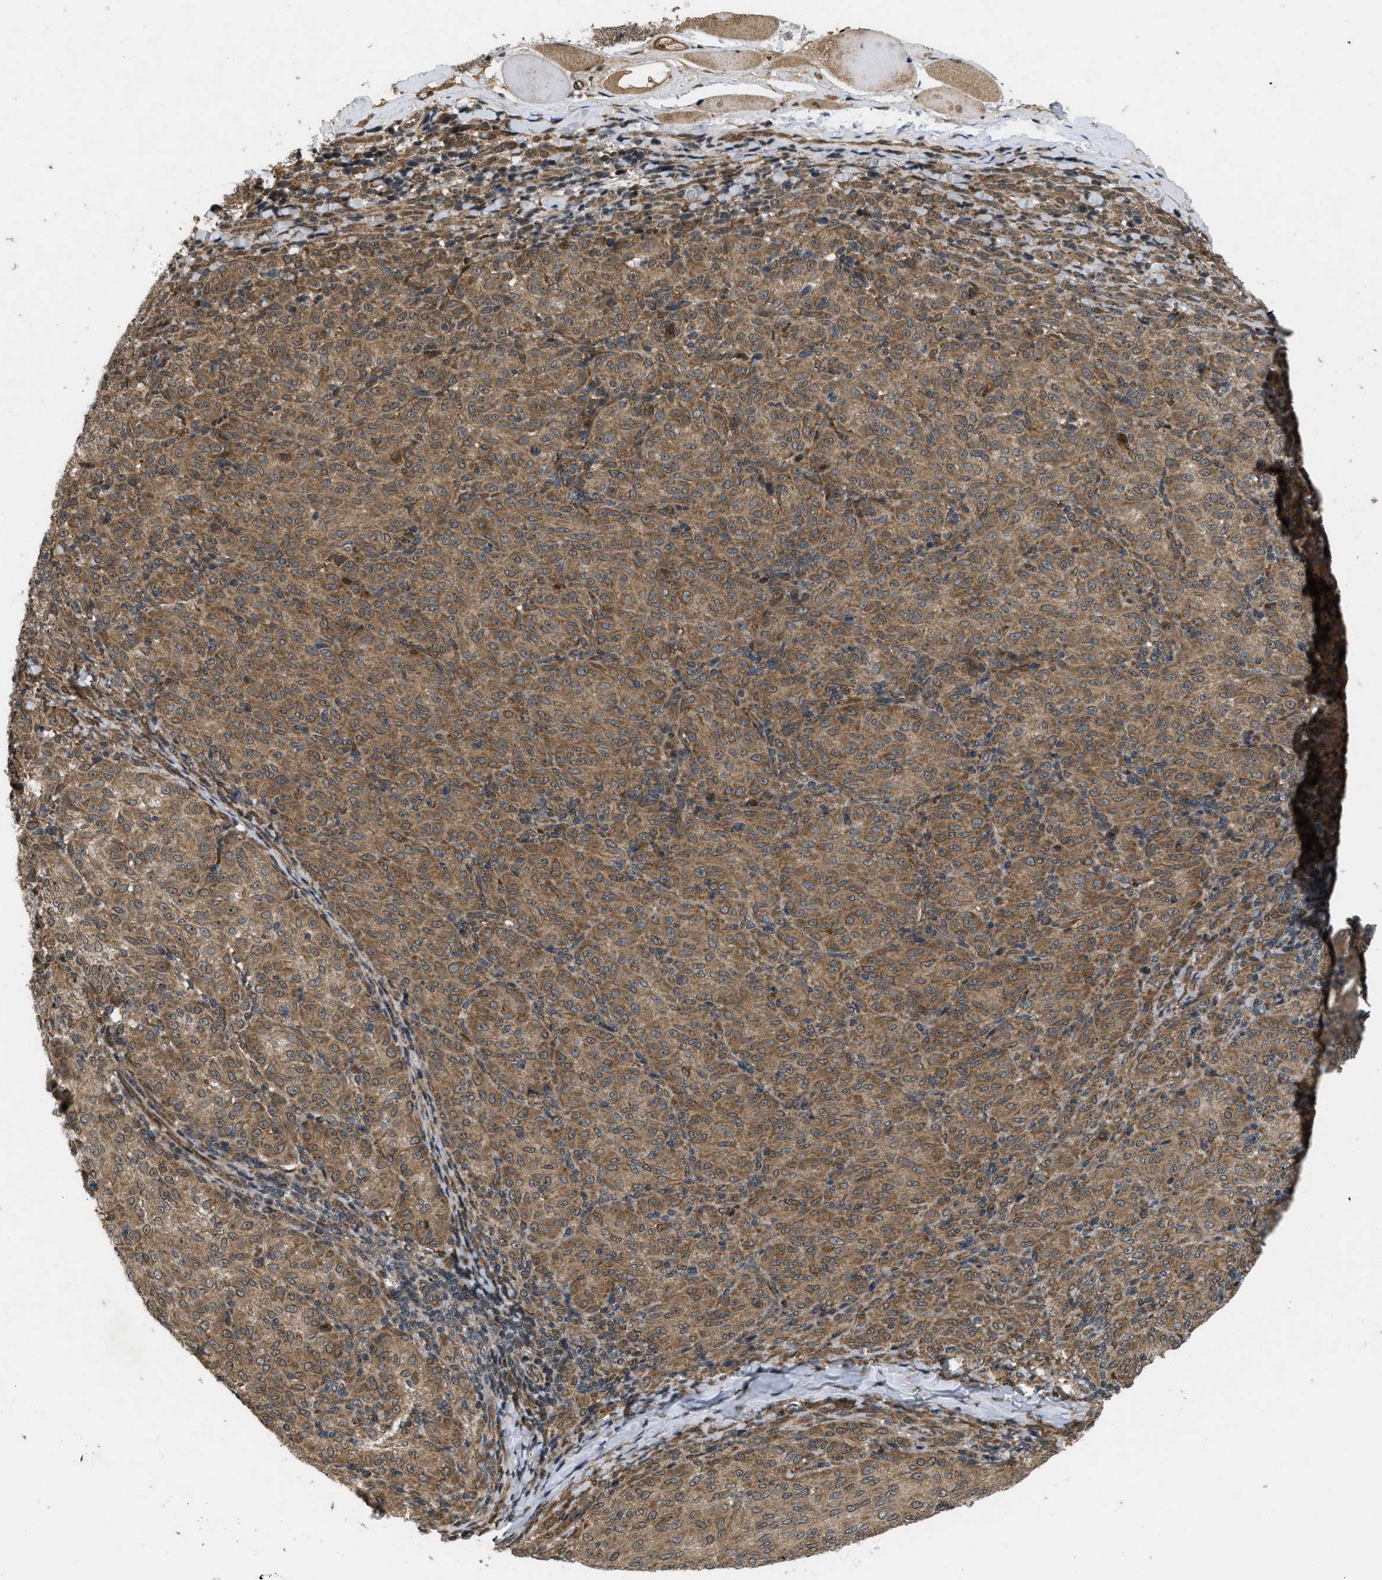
{"staining": {"intensity": "moderate", "quantity": ">75%", "location": "cytoplasmic/membranous"}, "tissue": "melanoma", "cell_type": "Tumor cells", "image_type": "cancer", "snomed": [{"axis": "morphology", "description": "Malignant melanoma, NOS"}, {"axis": "topography", "description": "Skin"}], "caption": "Moderate cytoplasmic/membranous protein staining is seen in approximately >75% of tumor cells in melanoma.", "gene": "SPTLC1", "patient": {"sex": "female", "age": 72}}